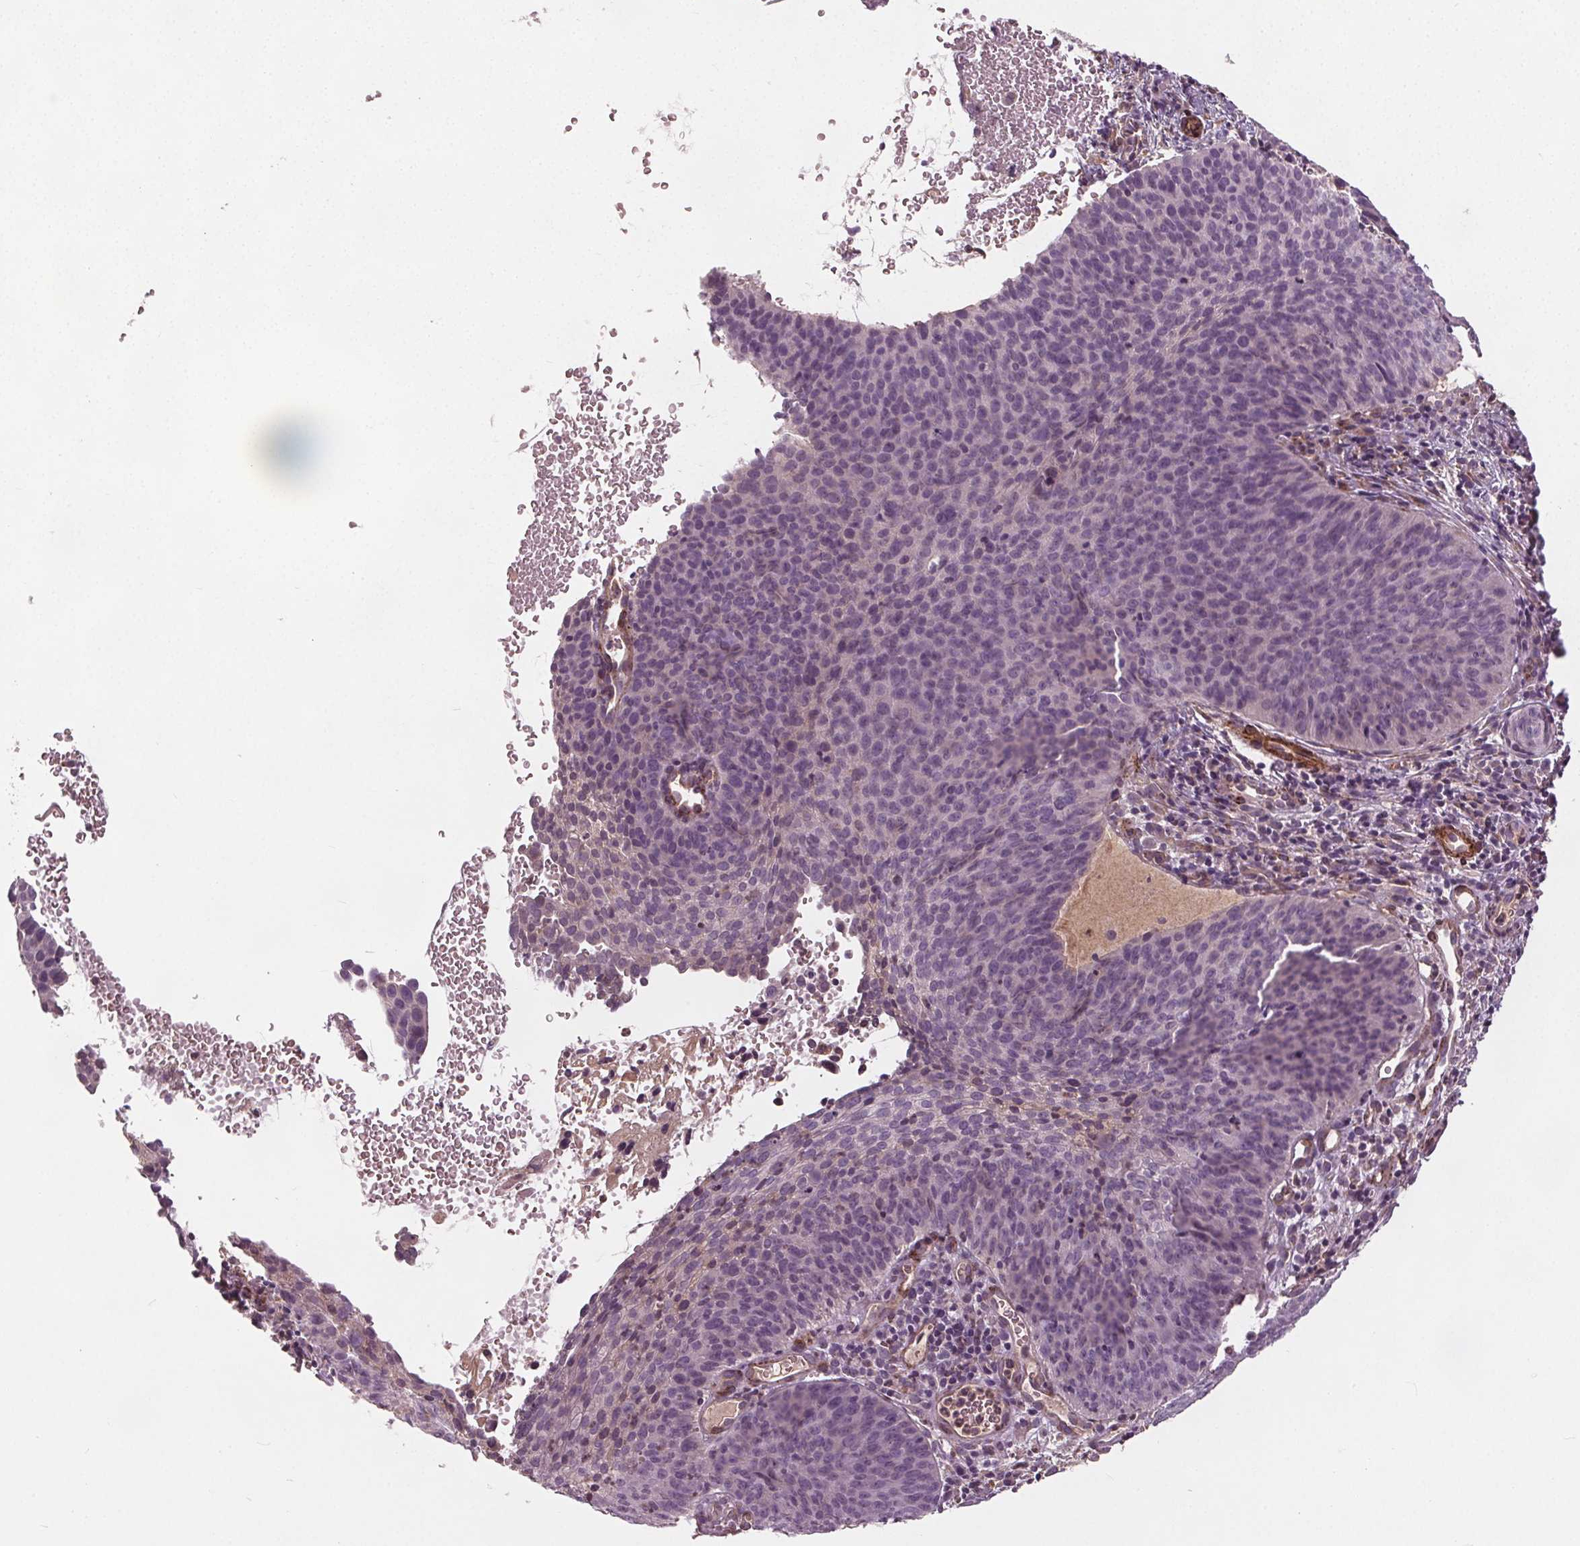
{"staining": {"intensity": "negative", "quantity": "none", "location": "none"}, "tissue": "cervical cancer", "cell_type": "Tumor cells", "image_type": "cancer", "snomed": [{"axis": "morphology", "description": "Squamous cell carcinoma, NOS"}, {"axis": "topography", "description": "Cervix"}], "caption": "This is a histopathology image of immunohistochemistry (IHC) staining of cervical cancer, which shows no expression in tumor cells.", "gene": "PDGFD", "patient": {"sex": "female", "age": 35}}